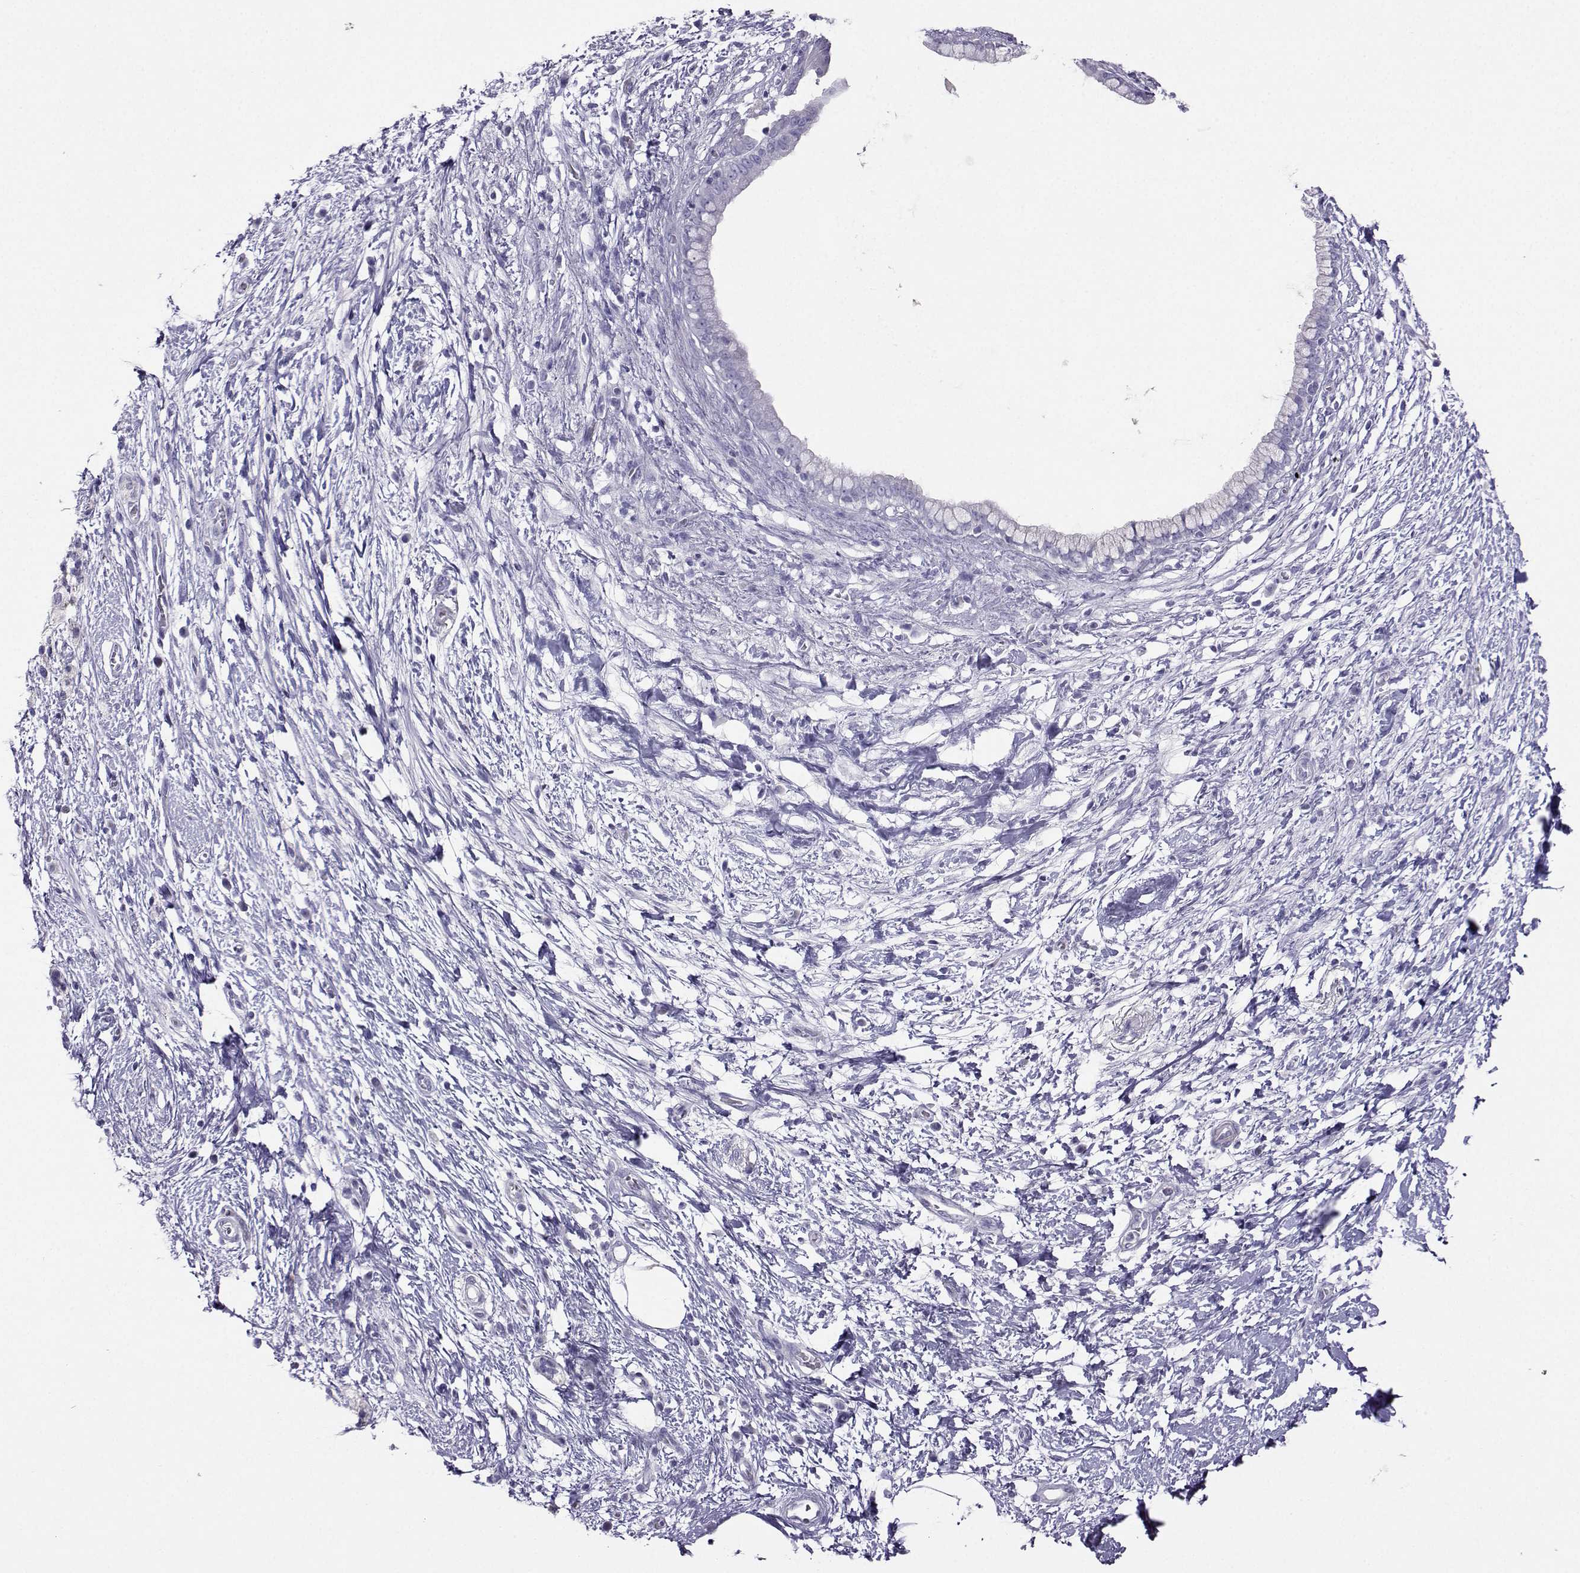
{"staining": {"intensity": "negative", "quantity": "none", "location": "none"}, "tissue": "pancreatic cancer", "cell_type": "Tumor cells", "image_type": "cancer", "snomed": [{"axis": "morphology", "description": "Adenocarcinoma, NOS"}, {"axis": "topography", "description": "Pancreas"}], "caption": "The immunohistochemistry histopathology image has no significant staining in tumor cells of adenocarcinoma (pancreatic) tissue.", "gene": "FBXO24", "patient": {"sex": "female", "age": 72}}